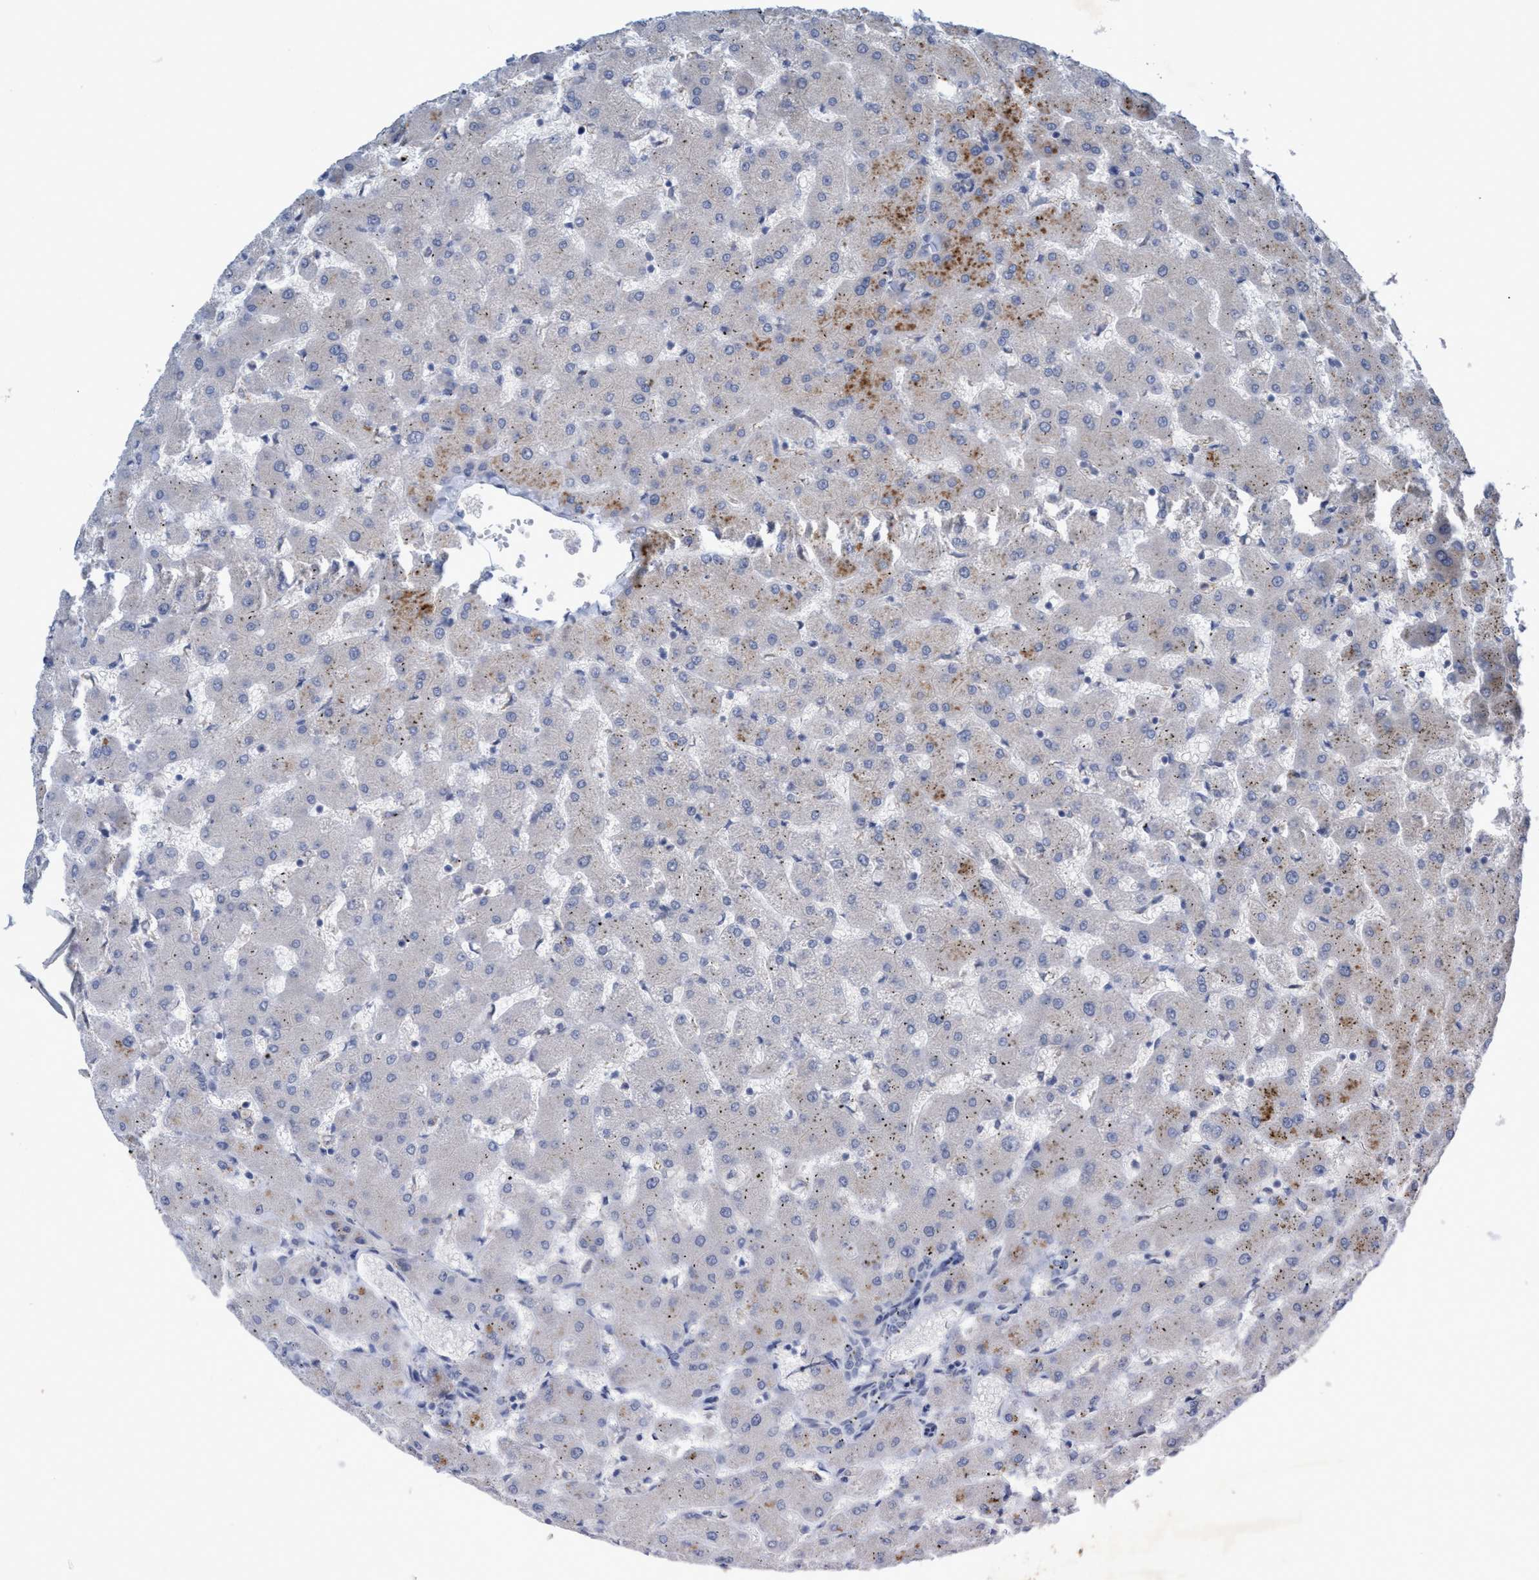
{"staining": {"intensity": "negative", "quantity": "none", "location": "none"}, "tissue": "liver", "cell_type": "Cholangiocytes", "image_type": "normal", "snomed": [{"axis": "morphology", "description": "Normal tissue, NOS"}, {"axis": "topography", "description": "Liver"}], "caption": "The image reveals no significant staining in cholangiocytes of liver. (Brightfield microscopy of DAB (3,3'-diaminobenzidine) immunohistochemistry (IHC) at high magnification).", "gene": "RNF208", "patient": {"sex": "female", "age": 63}}